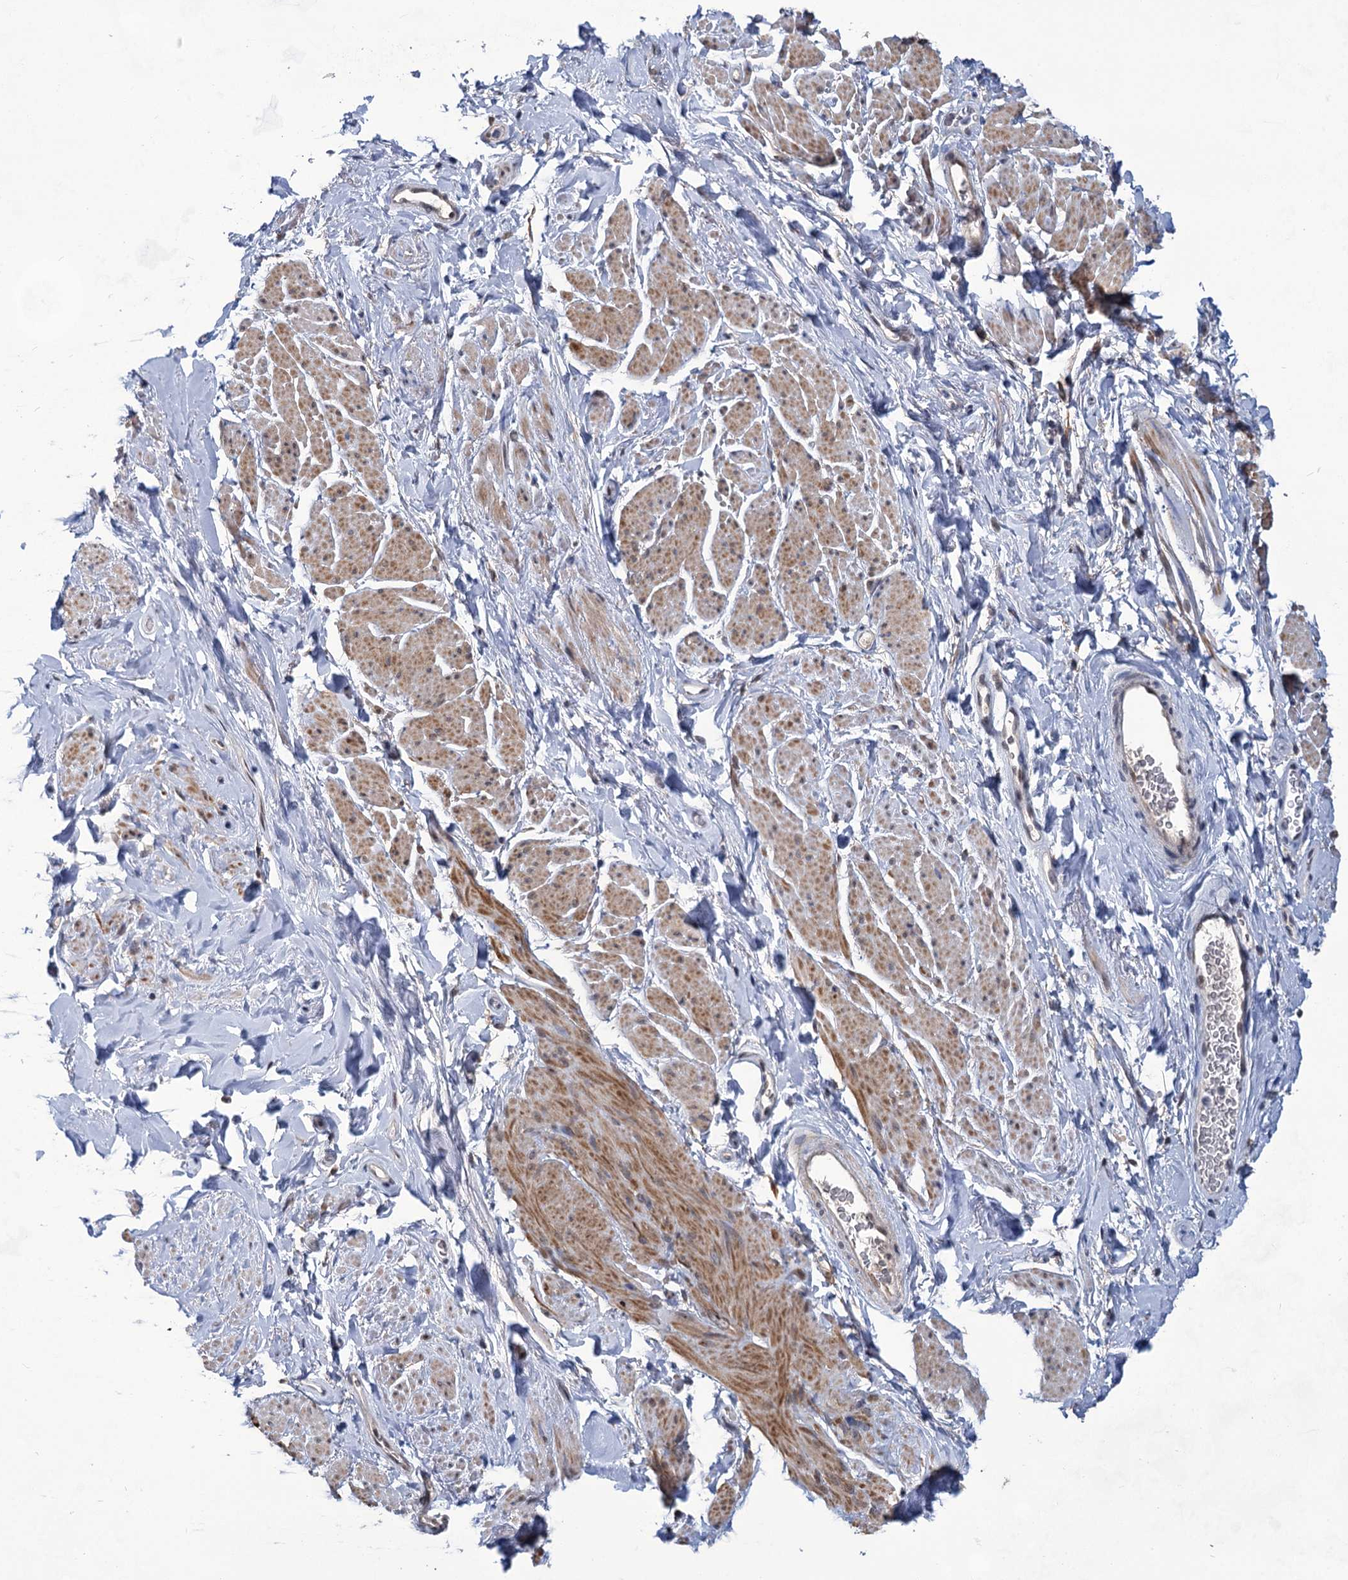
{"staining": {"intensity": "moderate", "quantity": "25%-75%", "location": "cytoplasmic/membranous"}, "tissue": "smooth muscle", "cell_type": "Smooth muscle cells", "image_type": "normal", "snomed": [{"axis": "morphology", "description": "Normal tissue, NOS"}, {"axis": "topography", "description": "Smooth muscle"}, {"axis": "topography", "description": "Peripheral nerve tissue"}], "caption": "DAB (3,3'-diaminobenzidine) immunohistochemical staining of normal smooth muscle shows moderate cytoplasmic/membranous protein positivity in about 25%-75% of smooth muscle cells. (DAB = brown stain, brightfield microscopy at high magnification).", "gene": "TTC17", "patient": {"sex": "male", "age": 69}}